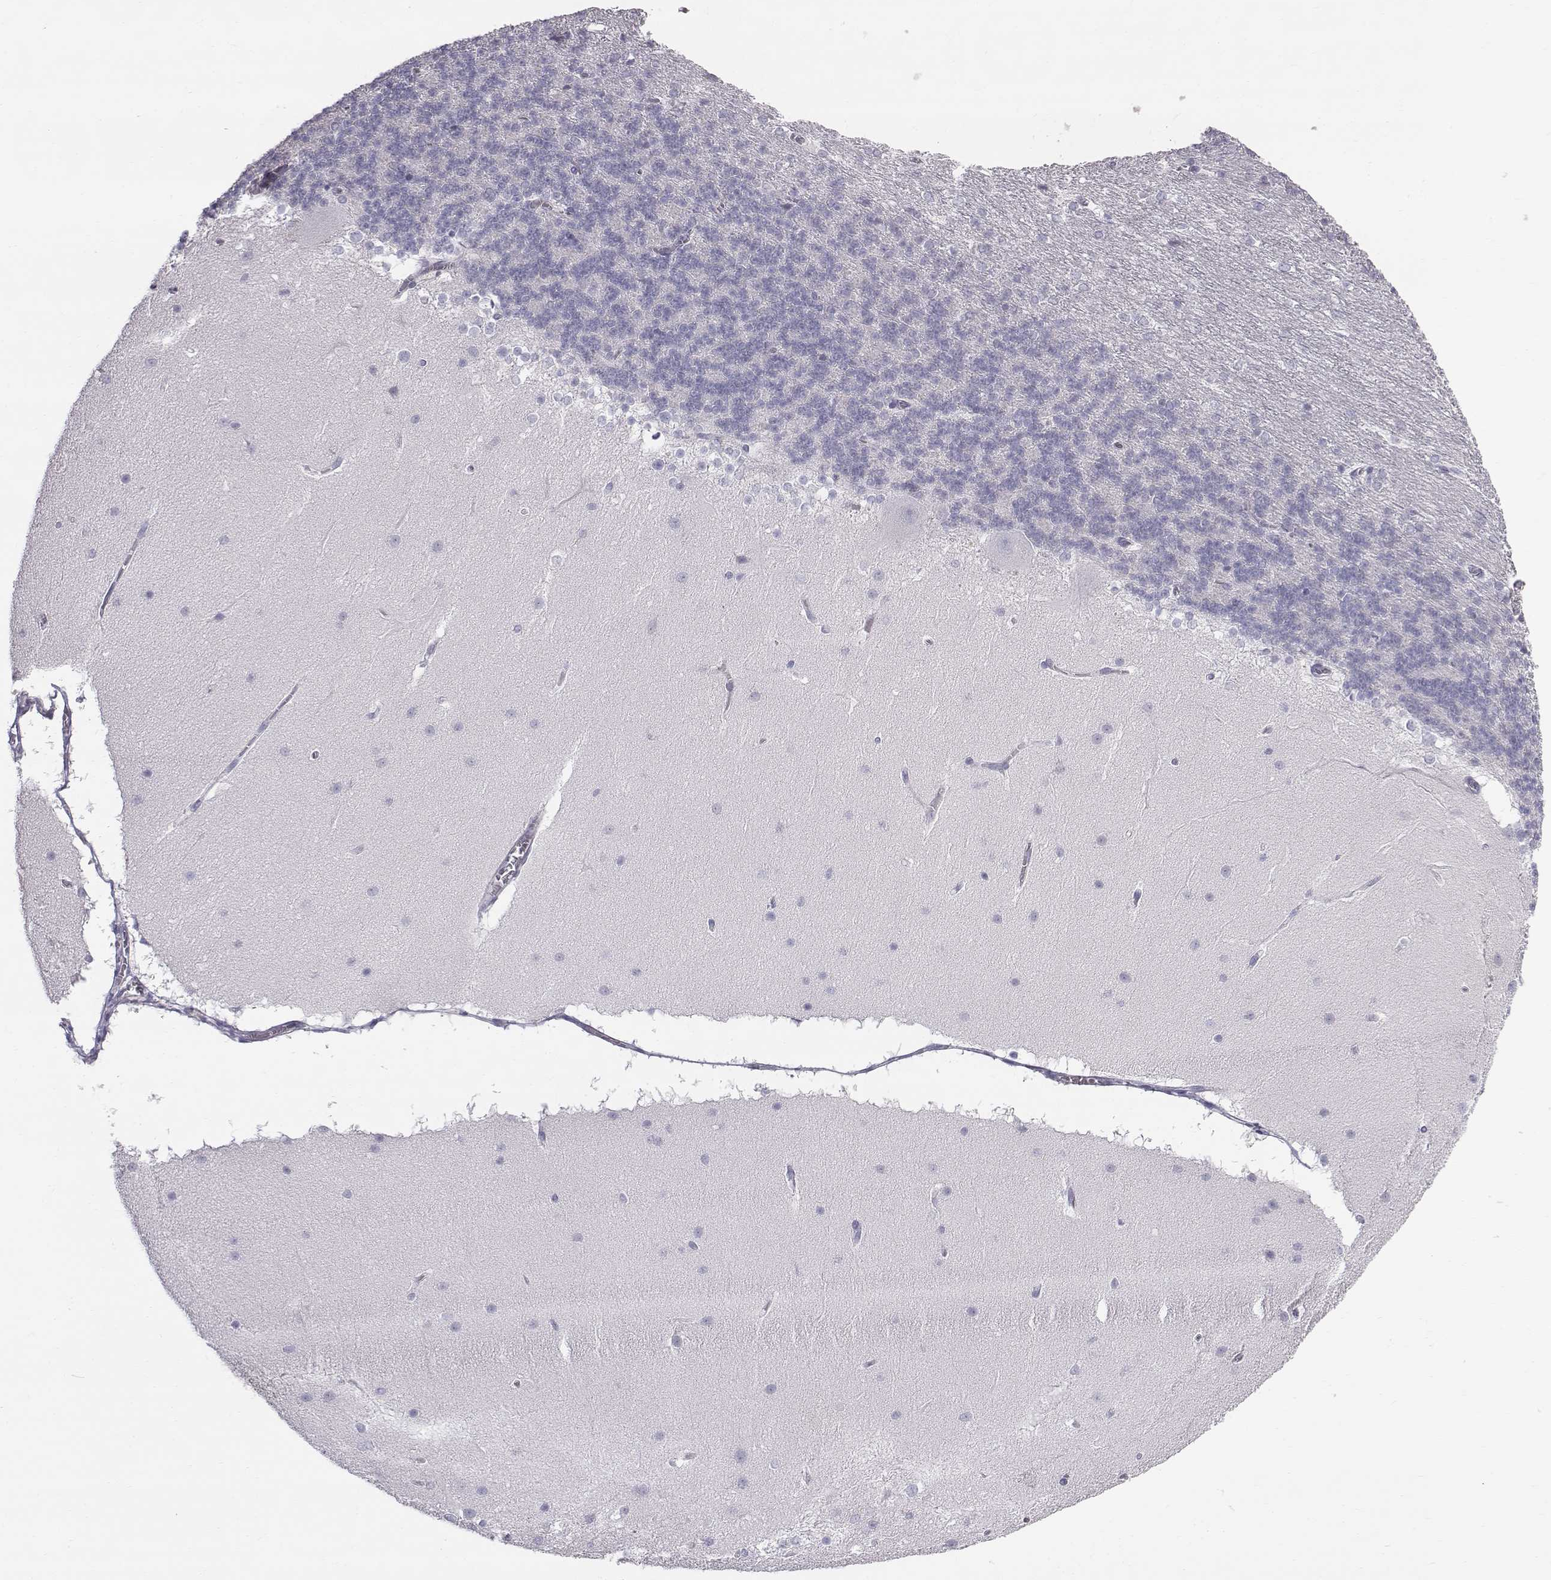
{"staining": {"intensity": "negative", "quantity": "none", "location": "none"}, "tissue": "cerebellum", "cell_type": "Cells in granular layer", "image_type": "normal", "snomed": [{"axis": "morphology", "description": "Normal tissue, NOS"}, {"axis": "topography", "description": "Cerebellum"}], "caption": "A high-resolution image shows IHC staining of normal cerebellum, which demonstrates no significant expression in cells in granular layer. (Immunohistochemistry, brightfield microscopy, high magnification).", "gene": "C6orf58", "patient": {"sex": "female", "age": 19}}